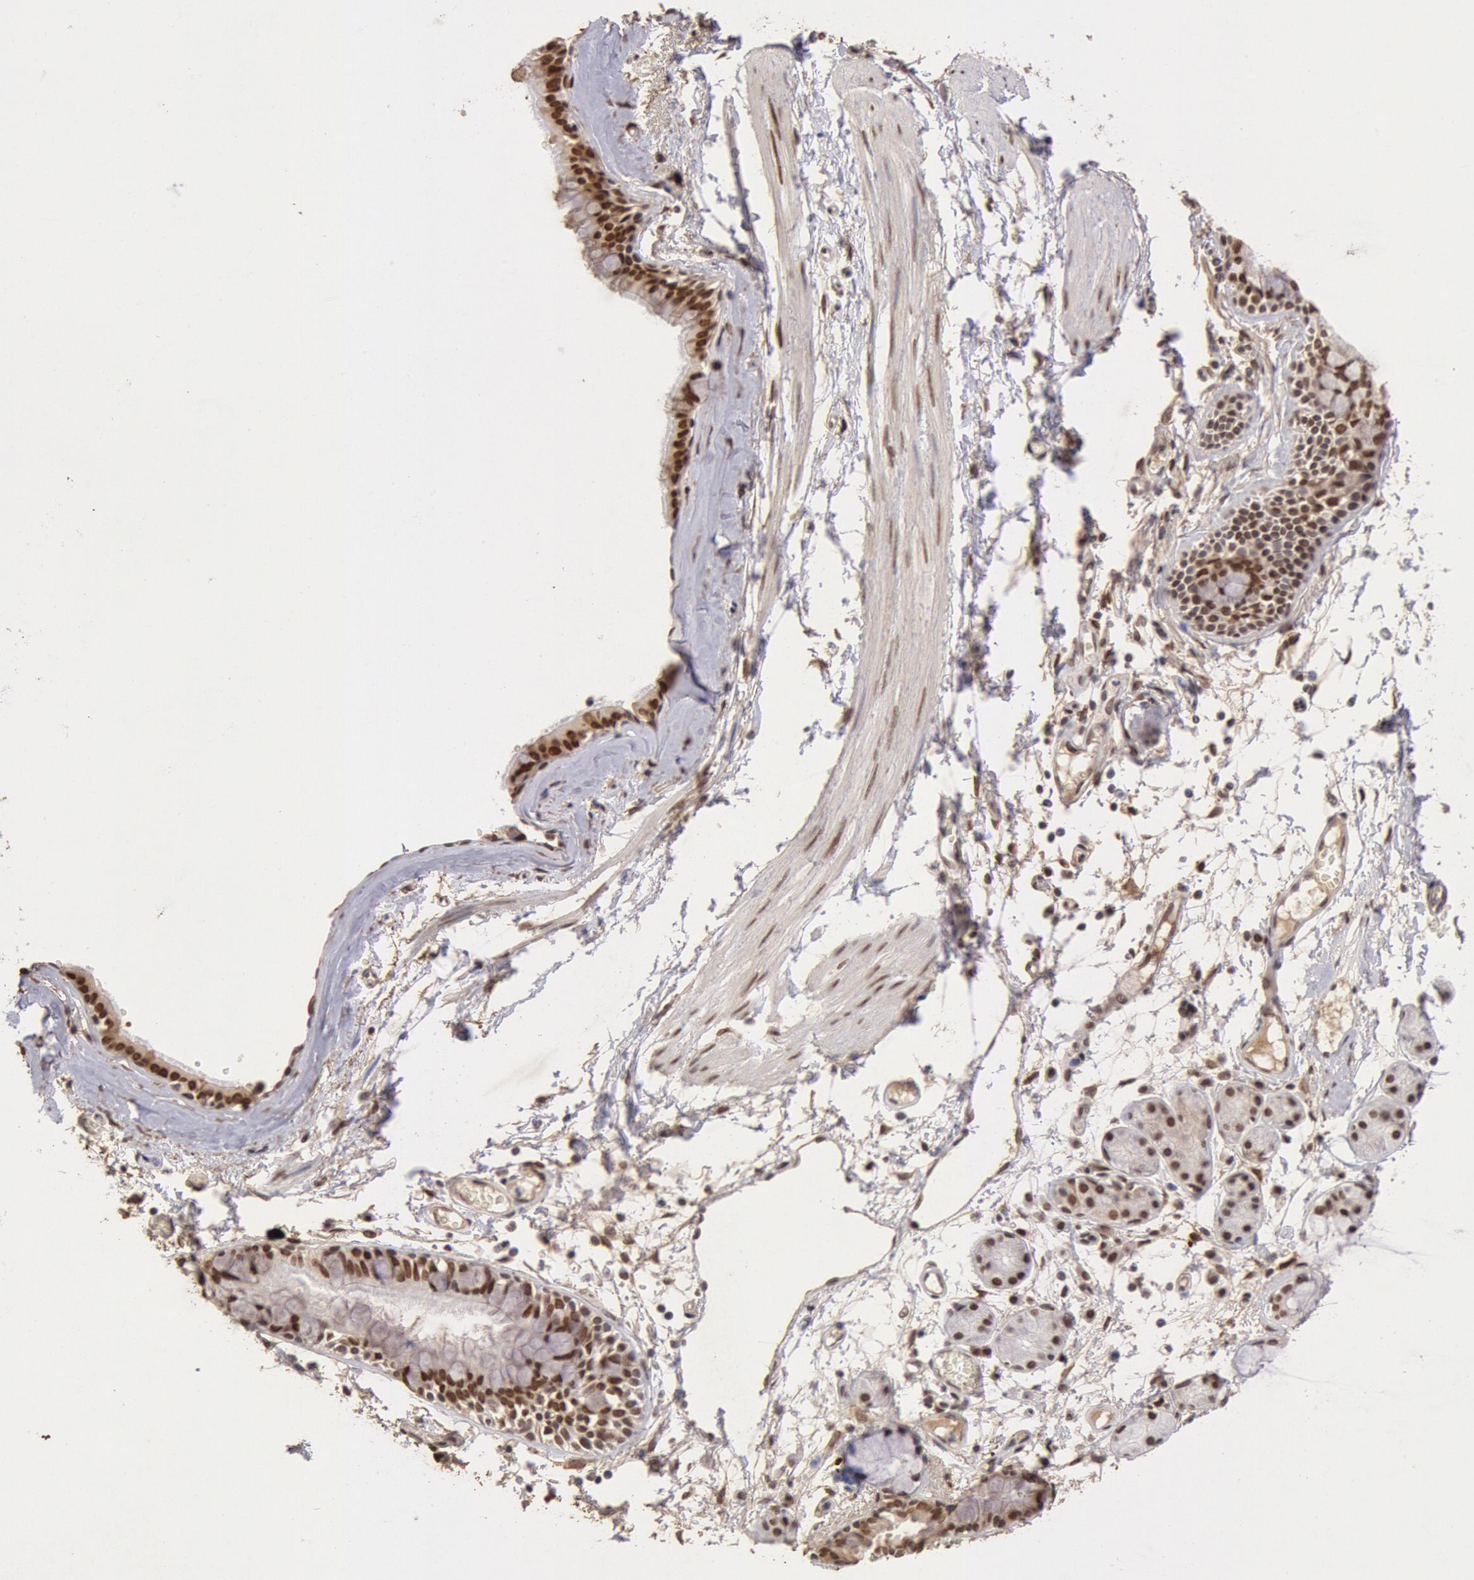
{"staining": {"intensity": "strong", "quantity": ">75%", "location": "nuclear"}, "tissue": "bronchus", "cell_type": "Respiratory epithelial cells", "image_type": "normal", "snomed": [{"axis": "morphology", "description": "Normal tissue, NOS"}, {"axis": "topography", "description": "Bronchus"}, {"axis": "topography", "description": "Lung"}], "caption": "A high-resolution histopathology image shows immunohistochemistry (IHC) staining of normal bronchus, which exhibits strong nuclear positivity in about >75% of respiratory epithelial cells.", "gene": "CDKN2B", "patient": {"sex": "female", "age": 56}}